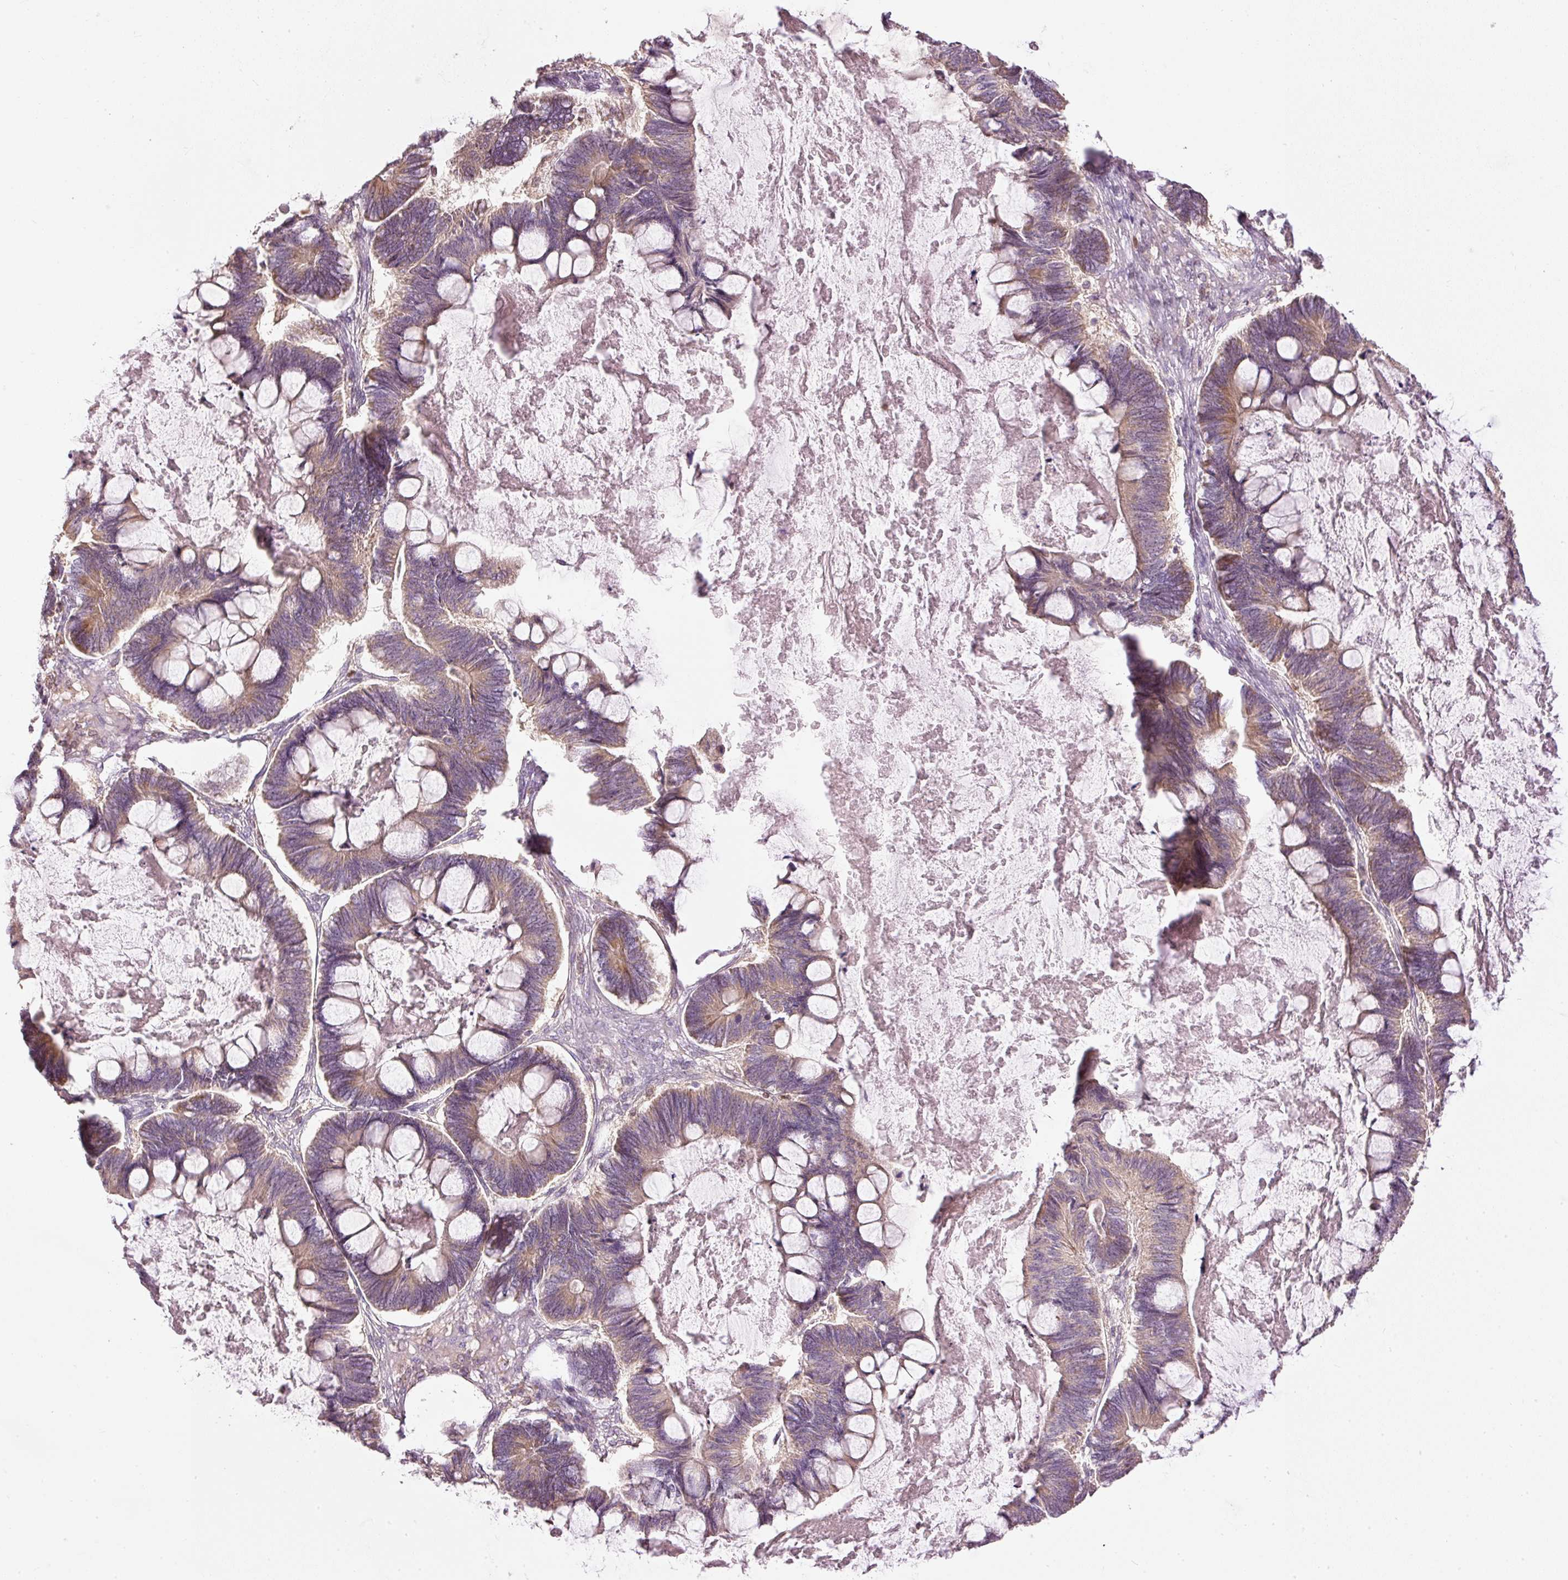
{"staining": {"intensity": "weak", "quantity": ">75%", "location": "cytoplasmic/membranous"}, "tissue": "ovarian cancer", "cell_type": "Tumor cells", "image_type": "cancer", "snomed": [{"axis": "morphology", "description": "Cystadenocarcinoma, mucinous, NOS"}, {"axis": "topography", "description": "Ovary"}], "caption": "Protein expression analysis of human ovarian cancer (mucinous cystadenocarcinoma) reveals weak cytoplasmic/membranous expression in about >75% of tumor cells.", "gene": "MTHFD1L", "patient": {"sex": "female", "age": 61}}